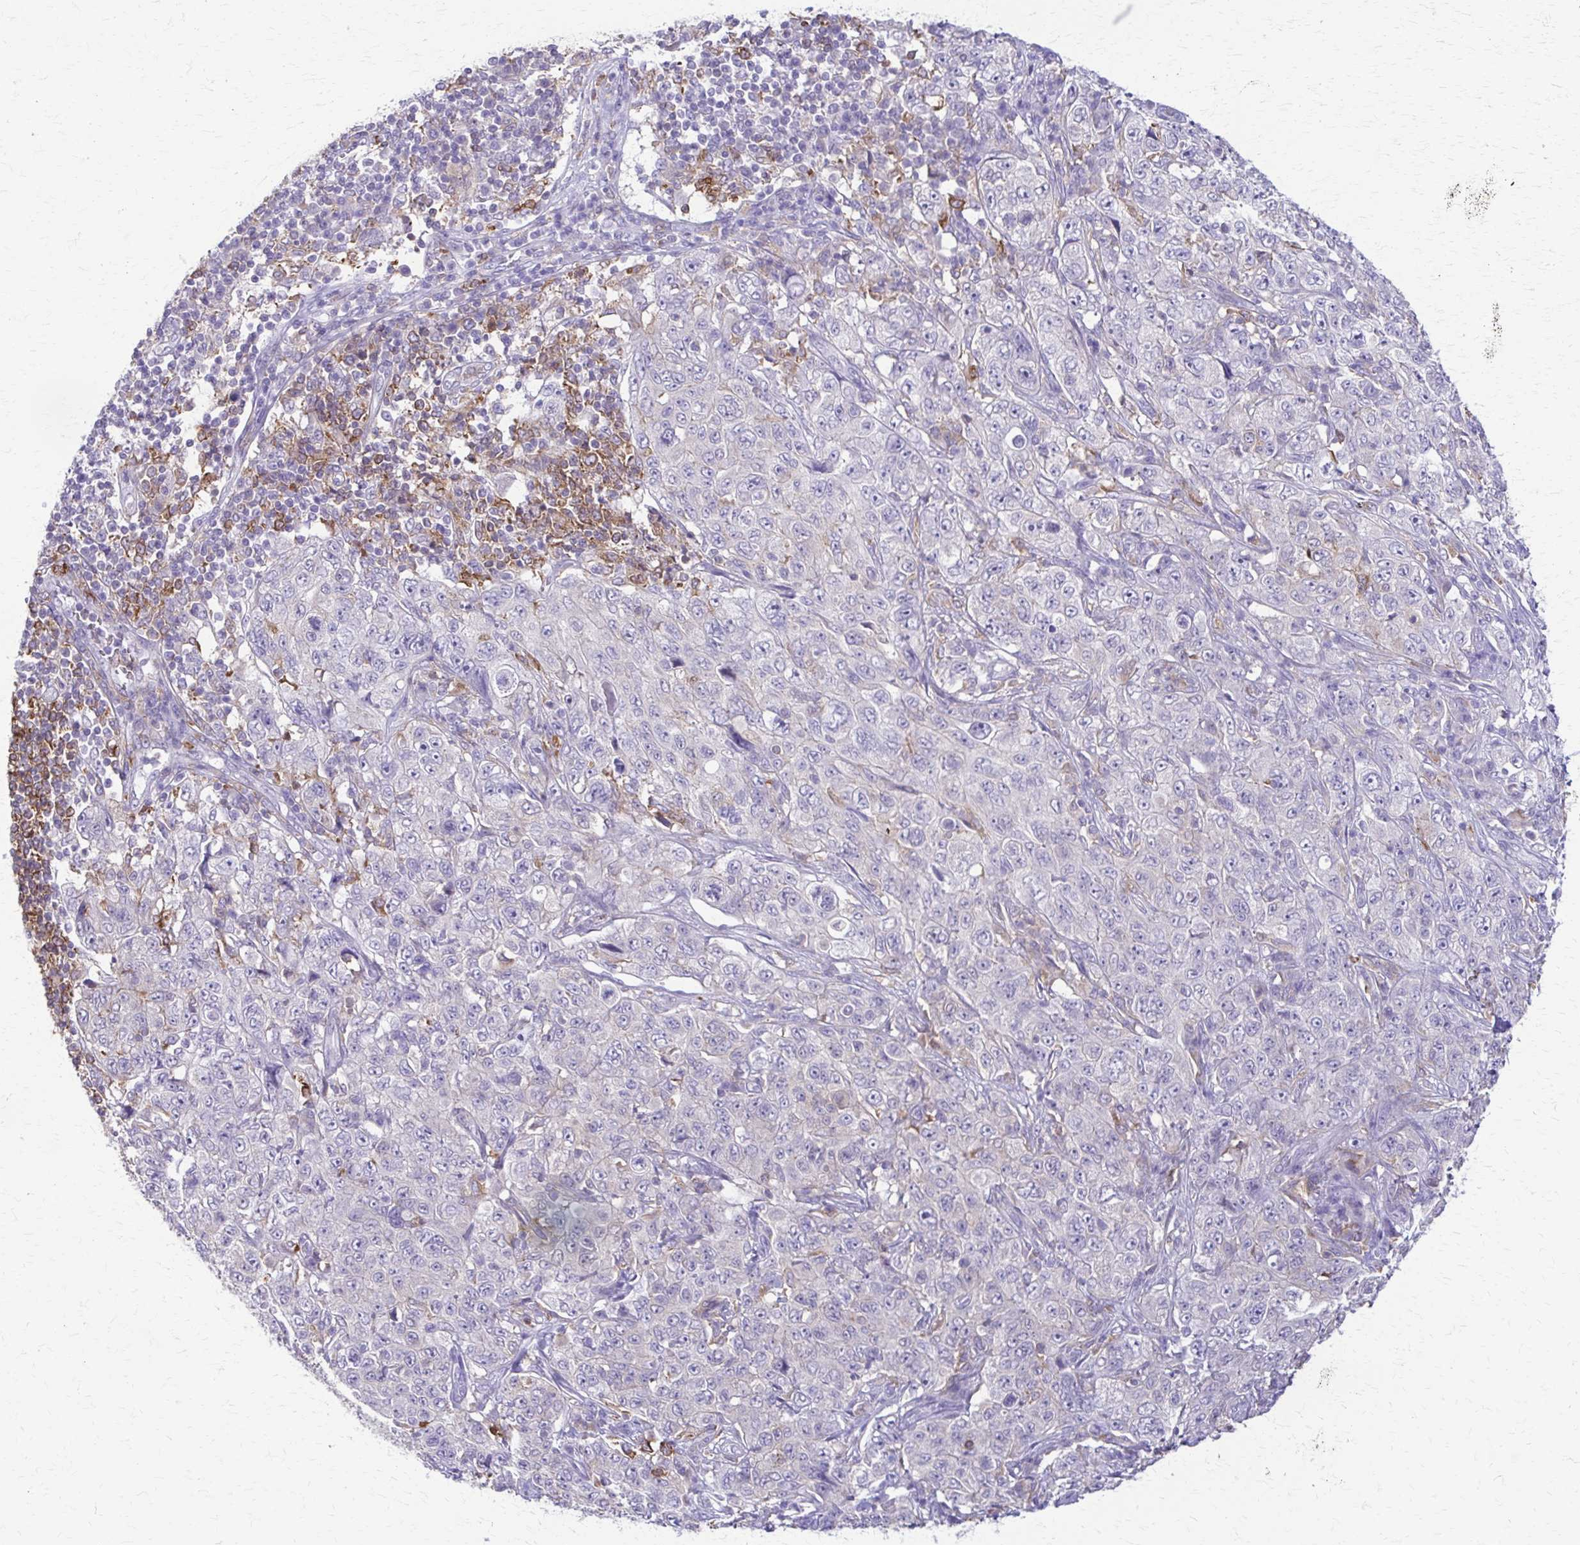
{"staining": {"intensity": "negative", "quantity": "none", "location": "none"}, "tissue": "pancreatic cancer", "cell_type": "Tumor cells", "image_type": "cancer", "snomed": [{"axis": "morphology", "description": "Adenocarcinoma, NOS"}, {"axis": "topography", "description": "Pancreas"}], "caption": "Histopathology image shows no significant protein staining in tumor cells of adenocarcinoma (pancreatic).", "gene": "PIK3AP1", "patient": {"sex": "male", "age": 68}}